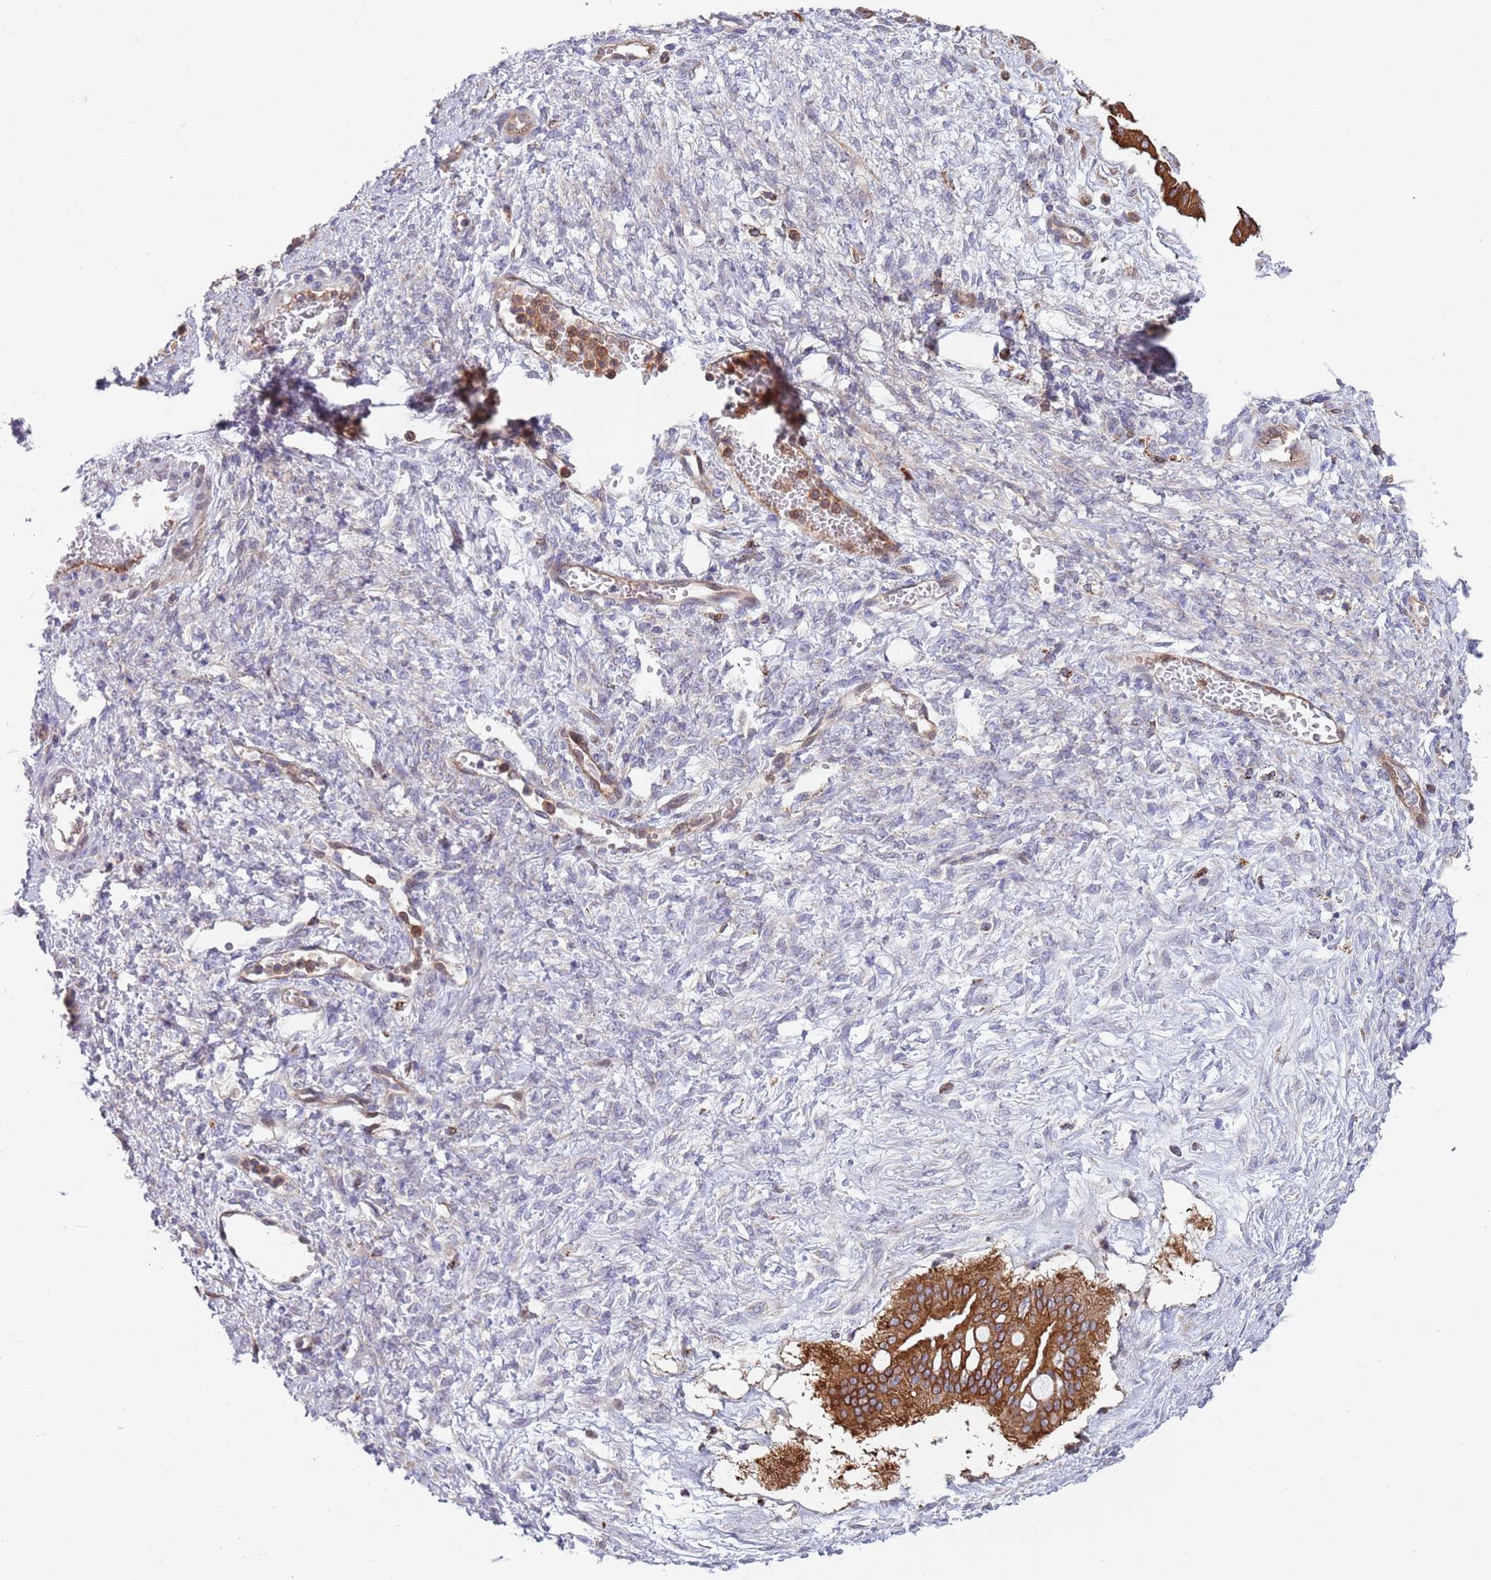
{"staining": {"intensity": "strong", "quantity": ">75%", "location": "cytoplasmic/membranous"}, "tissue": "ovarian cancer", "cell_type": "Tumor cells", "image_type": "cancer", "snomed": [{"axis": "morphology", "description": "Cystadenocarcinoma, mucinous, NOS"}, {"axis": "topography", "description": "Ovary"}], "caption": "Tumor cells demonstrate strong cytoplasmic/membranous positivity in about >75% of cells in ovarian cancer. (Brightfield microscopy of DAB IHC at high magnification).", "gene": "ZMYM5", "patient": {"sex": "female", "age": 73}}